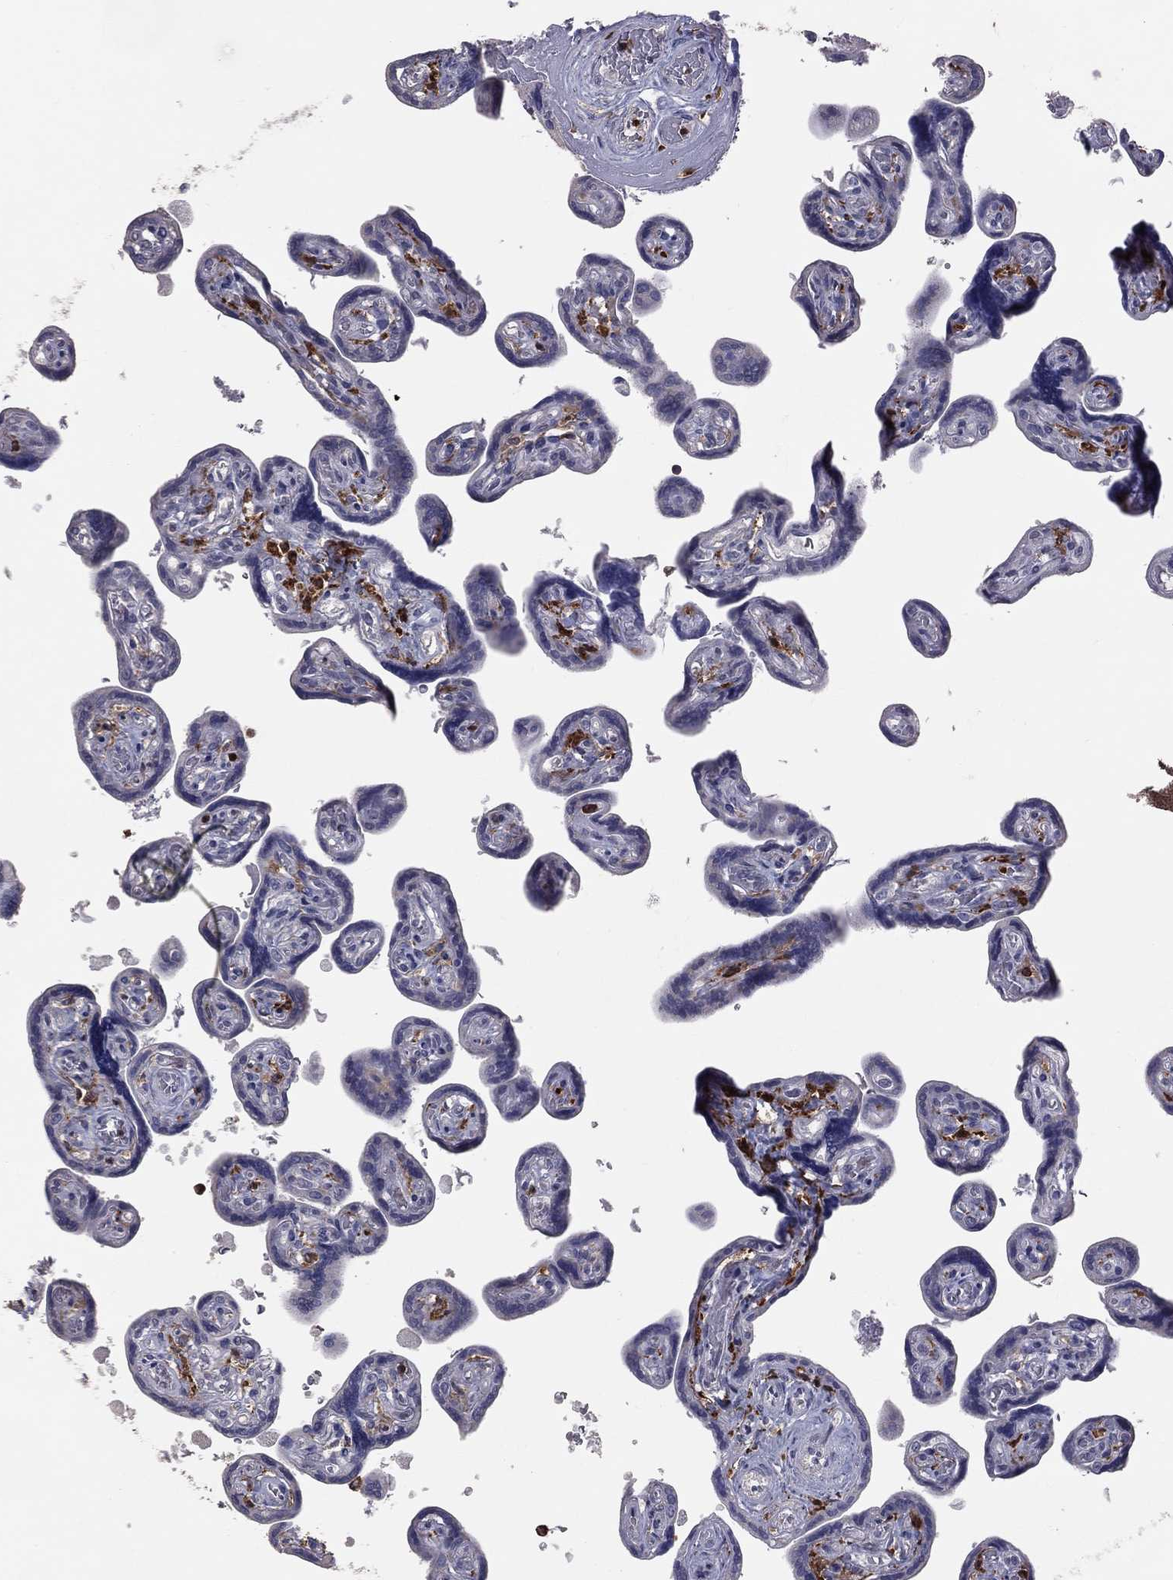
{"staining": {"intensity": "negative", "quantity": "none", "location": "none"}, "tissue": "placenta", "cell_type": "Decidual cells", "image_type": "normal", "snomed": [{"axis": "morphology", "description": "Normal tissue, NOS"}, {"axis": "topography", "description": "Placenta"}], "caption": "A high-resolution micrograph shows immunohistochemistry staining of normal placenta, which demonstrates no significant expression in decidual cells.", "gene": "PSTPIP1", "patient": {"sex": "female", "age": 32}}